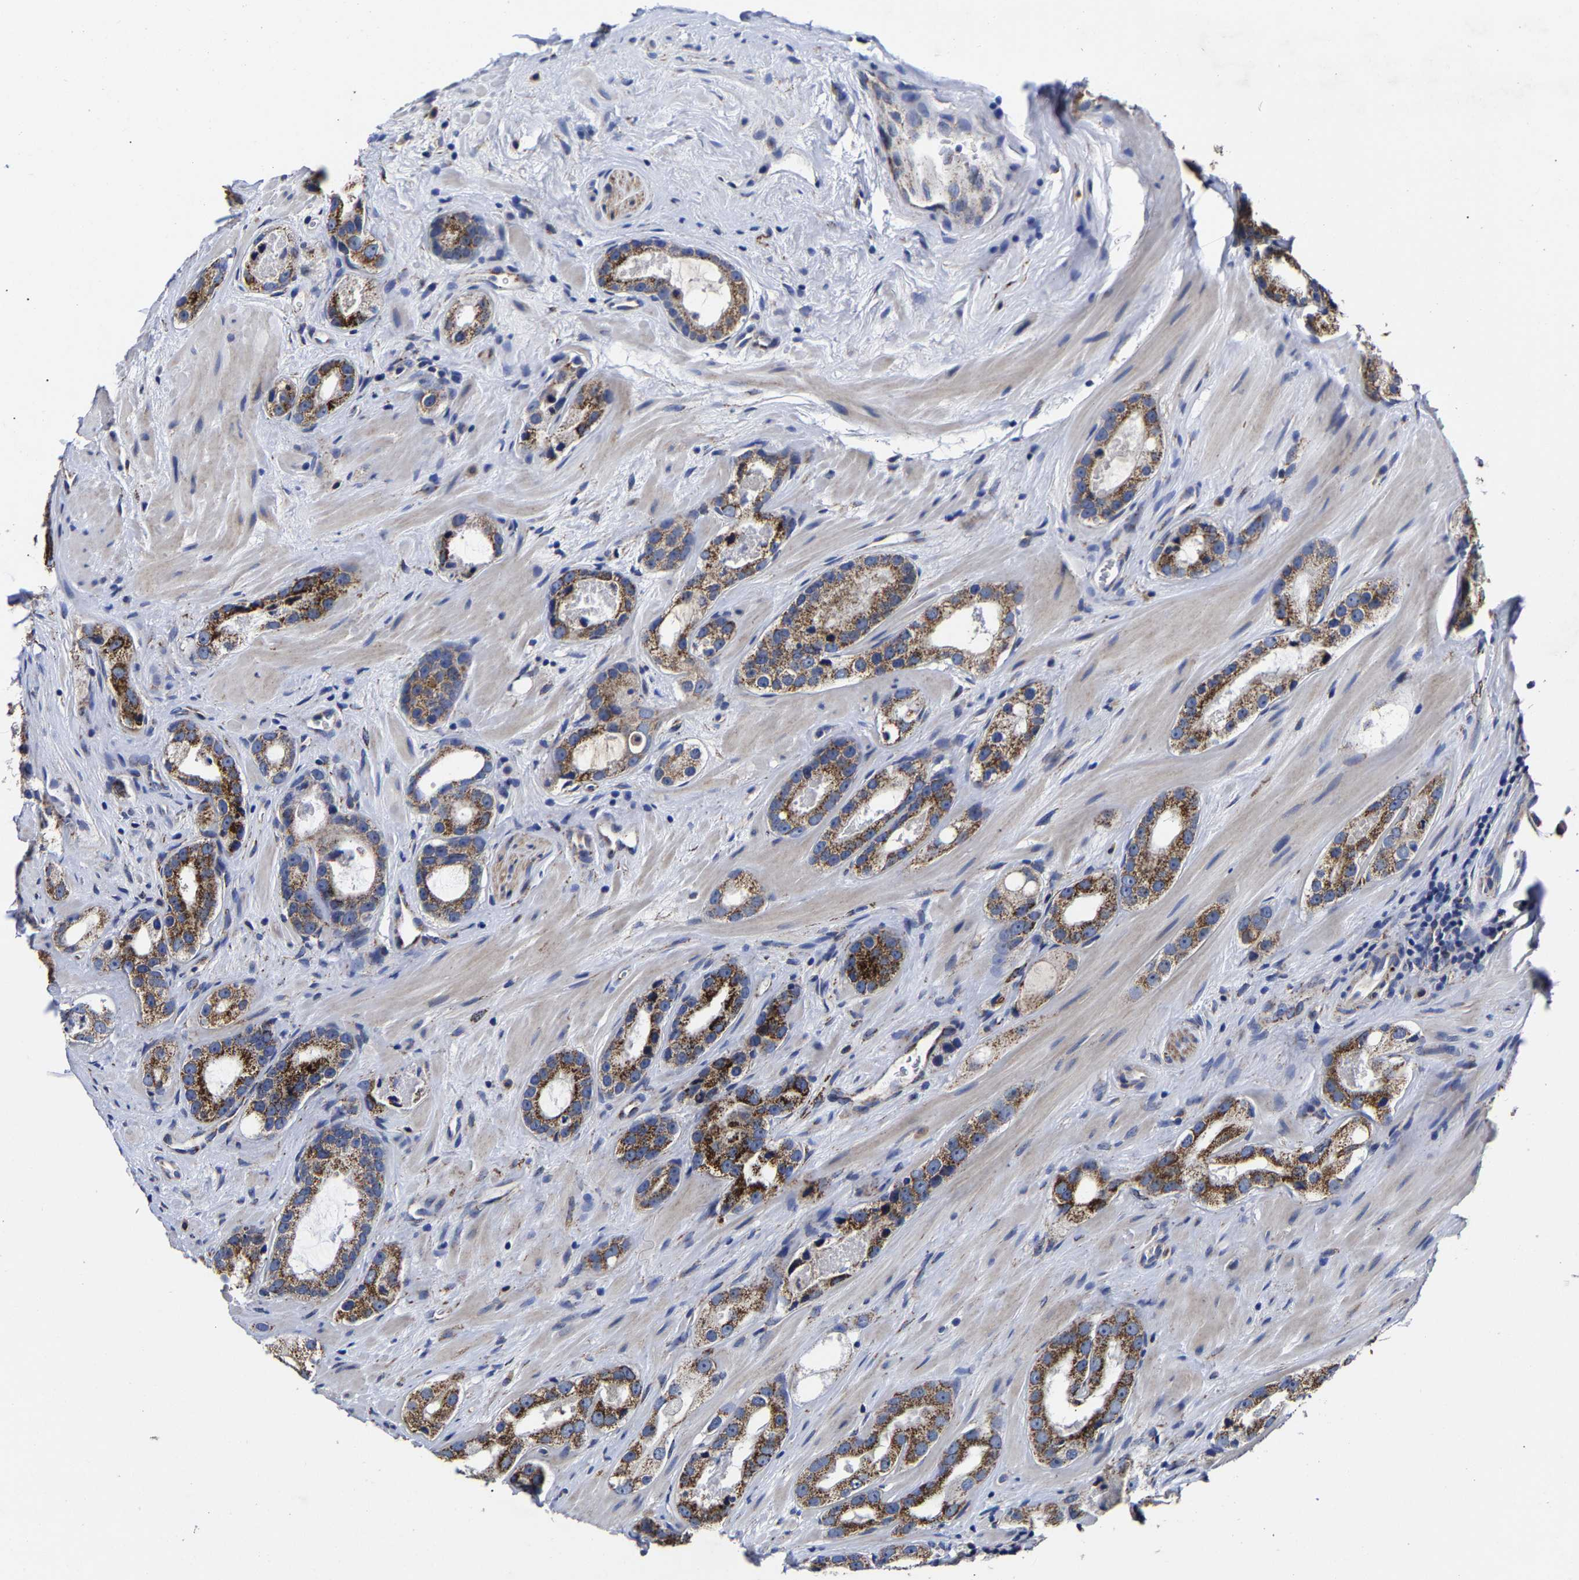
{"staining": {"intensity": "moderate", "quantity": ">75%", "location": "cytoplasmic/membranous"}, "tissue": "prostate cancer", "cell_type": "Tumor cells", "image_type": "cancer", "snomed": [{"axis": "morphology", "description": "Adenocarcinoma, High grade"}, {"axis": "topography", "description": "Prostate"}], "caption": "Protein expression analysis of prostate cancer (adenocarcinoma (high-grade)) displays moderate cytoplasmic/membranous staining in about >75% of tumor cells.", "gene": "AASS", "patient": {"sex": "male", "age": 63}}